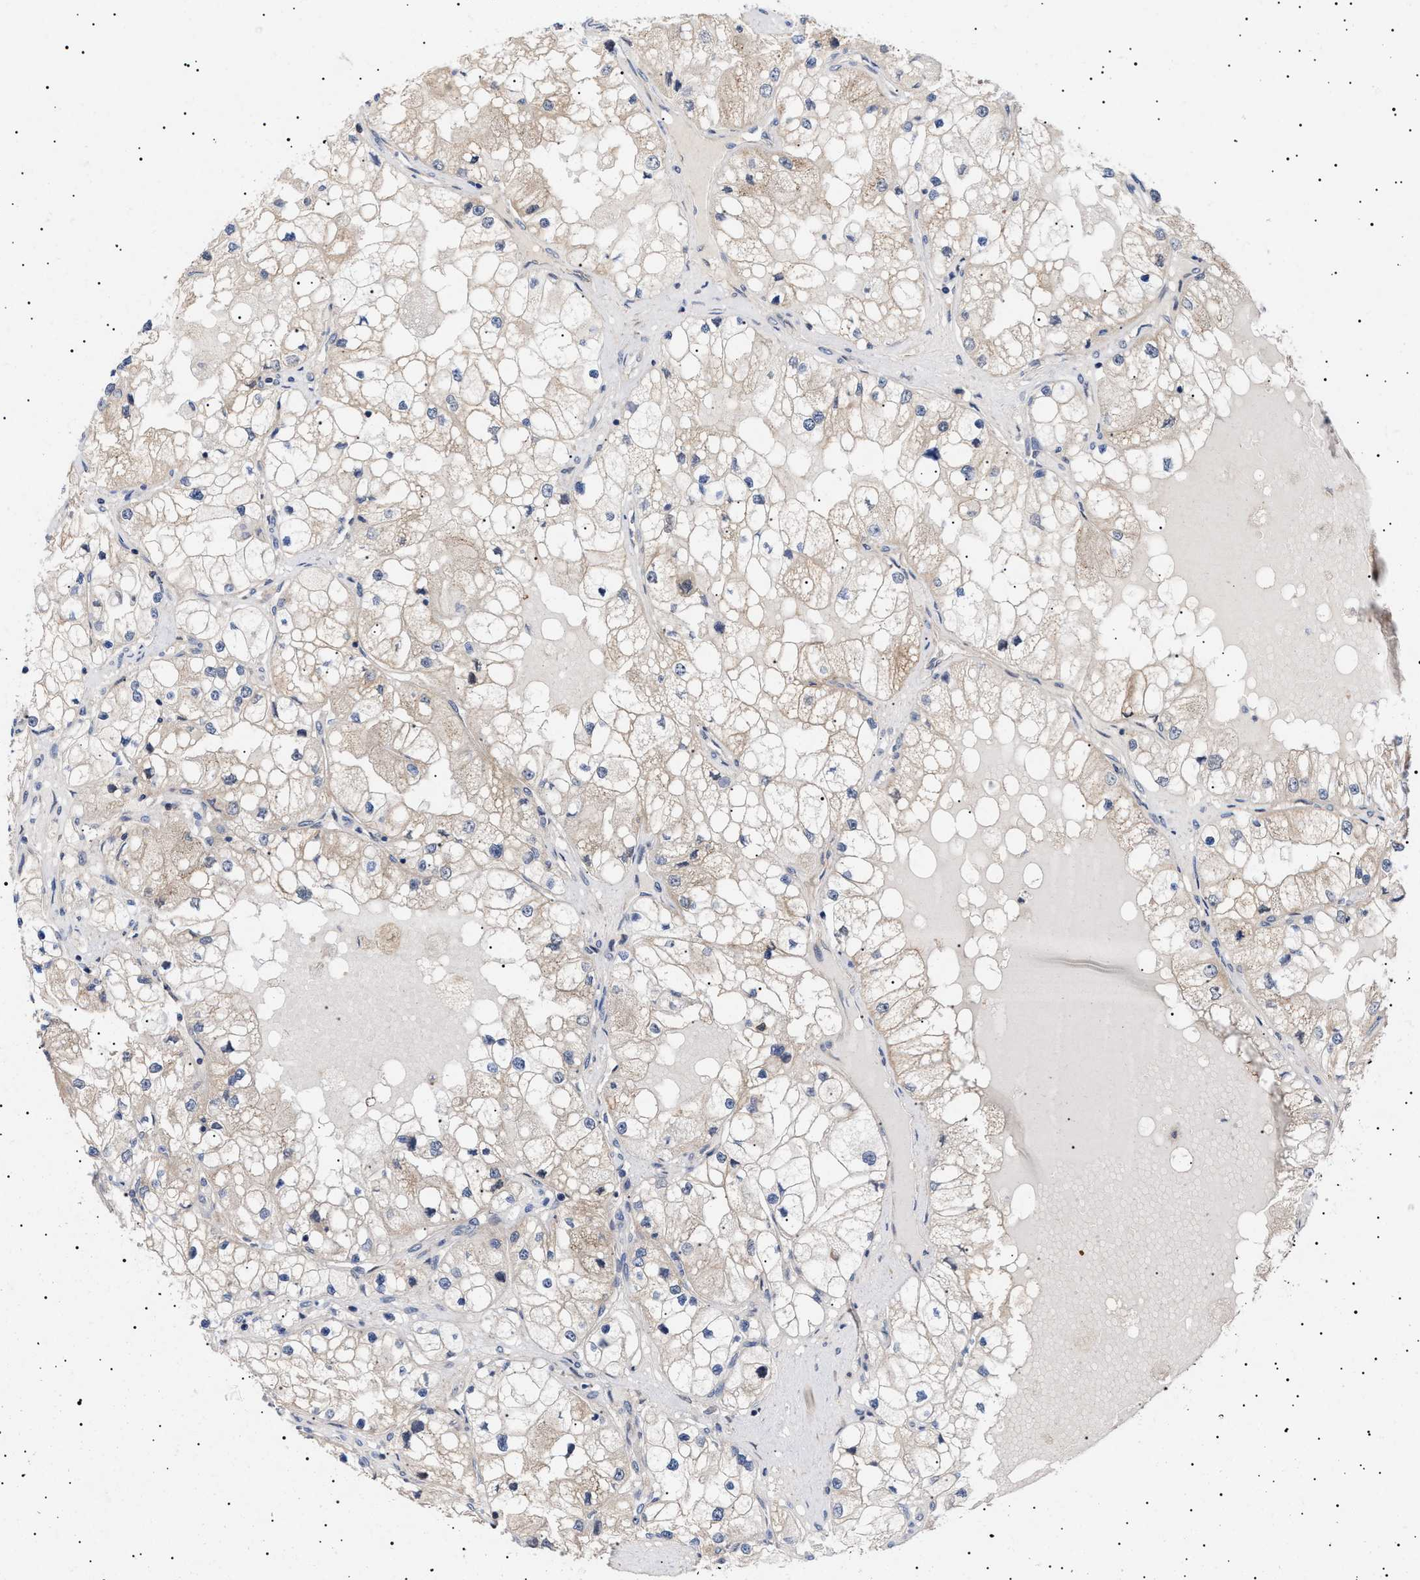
{"staining": {"intensity": "weak", "quantity": "<25%", "location": "cytoplasmic/membranous"}, "tissue": "renal cancer", "cell_type": "Tumor cells", "image_type": "cancer", "snomed": [{"axis": "morphology", "description": "Adenocarcinoma, NOS"}, {"axis": "topography", "description": "Kidney"}], "caption": "DAB immunohistochemical staining of renal adenocarcinoma reveals no significant expression in tumor cells. (Stains: DAB (3,3'-diaminobenzidine) immunohistochemistry (IHC) with hematoxylin counter stain, Microscopy: brightfield microscopy at high magnification).", "gene": "NPLOC4", "patient": {"sex": "male", "age": 68}}